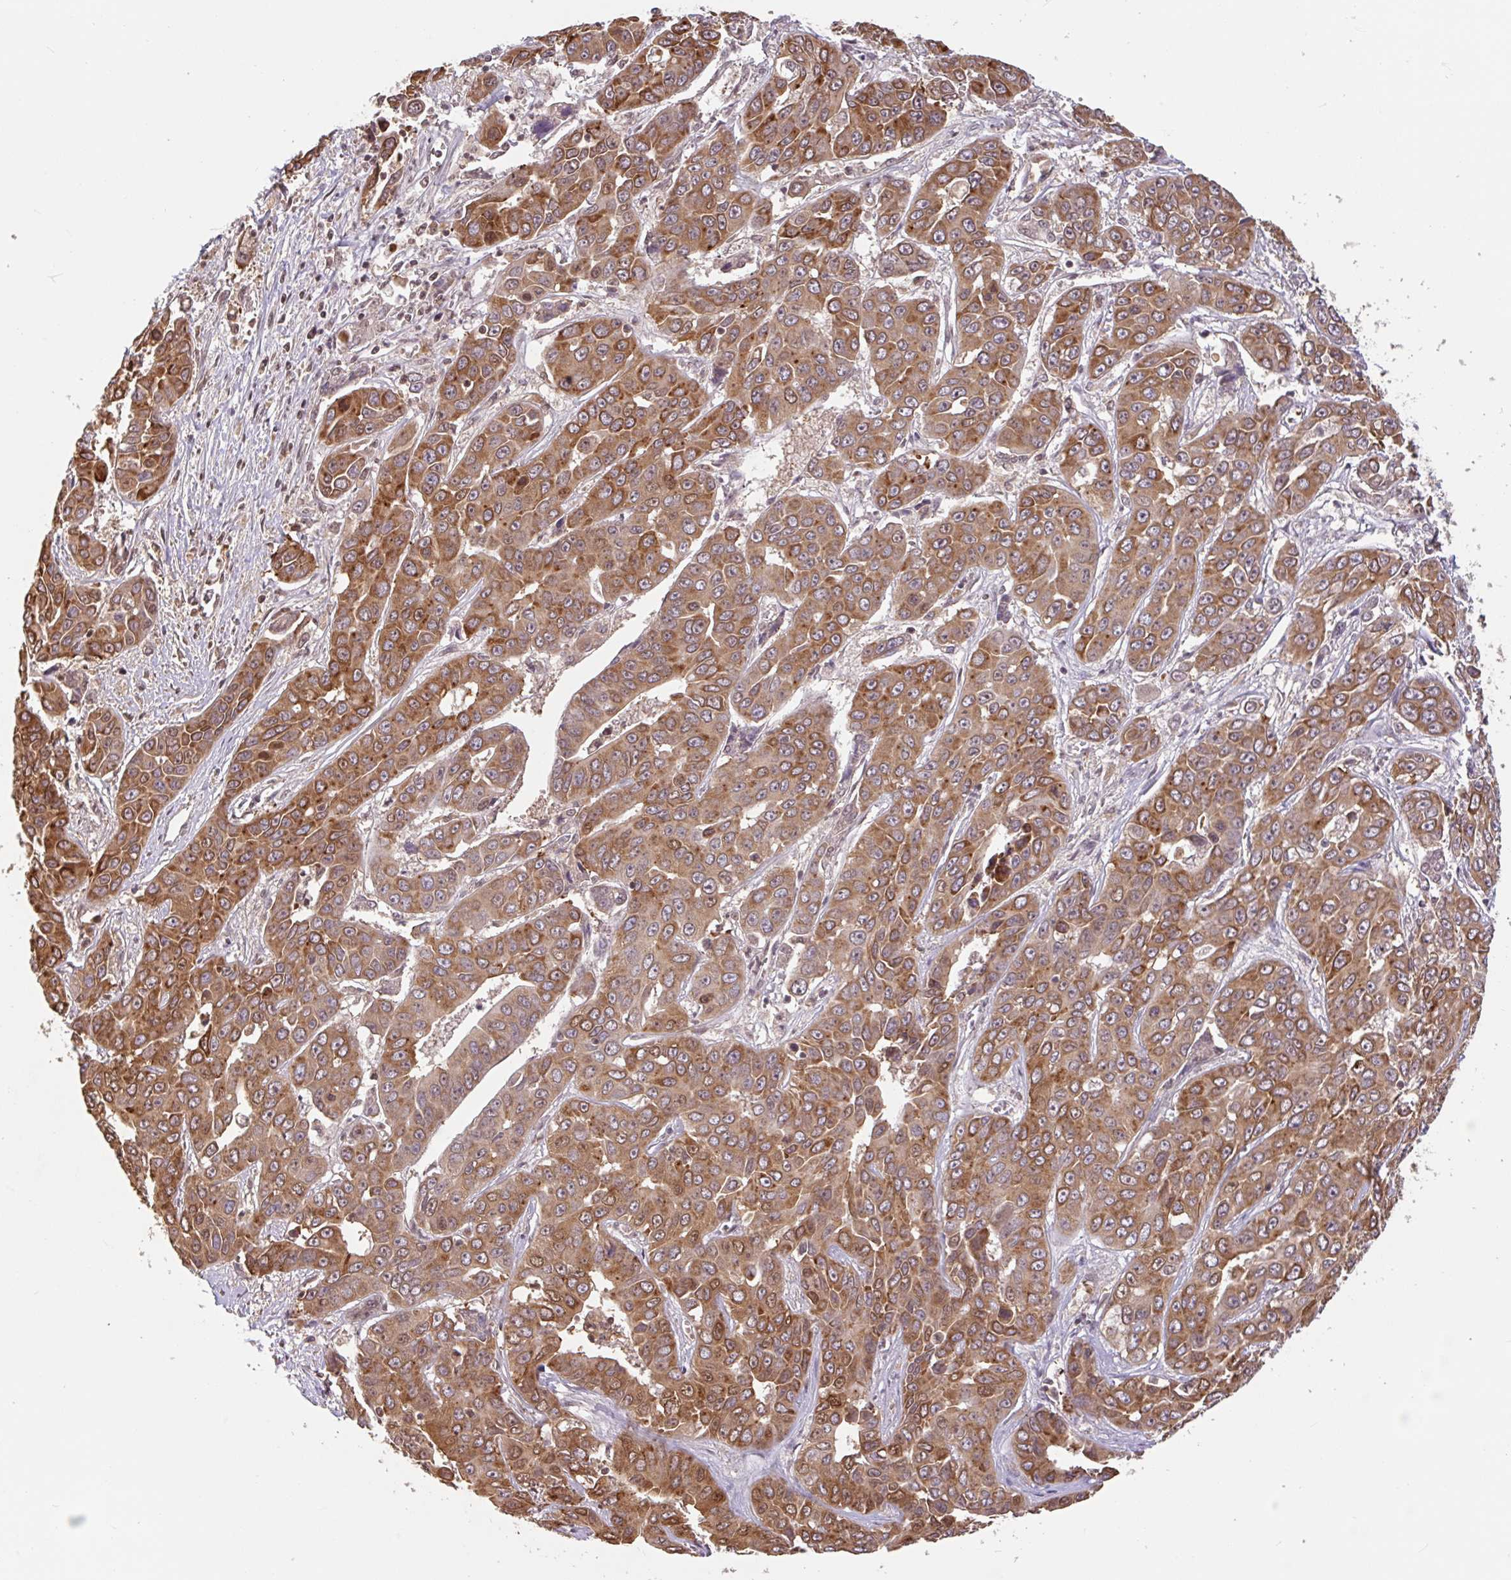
{"staining": {"intensity": "moderate", "quantity": ">75%", "location": "cytoplasmic/membranous"}, "tissue": "liver cancer", "cell_type": "Tumor cells", "image_type": "cancer", "snomed": [{"axis": "morphology", "description": "Cholangiocarcinoma"}, {"axis": "topography", "description": "Liver"}], "caption": "Immunohistochemical staining of liver cancer (cholangiocarcinoma) demonstrates medium levels of moderate cytoplasmic/membranous staining in about >75% of tumor cells. The protein is shown in brown color, while the nuclei are stained blue.", "gene": "CTSE", "patient": {"sex": "female", "age": 52}}